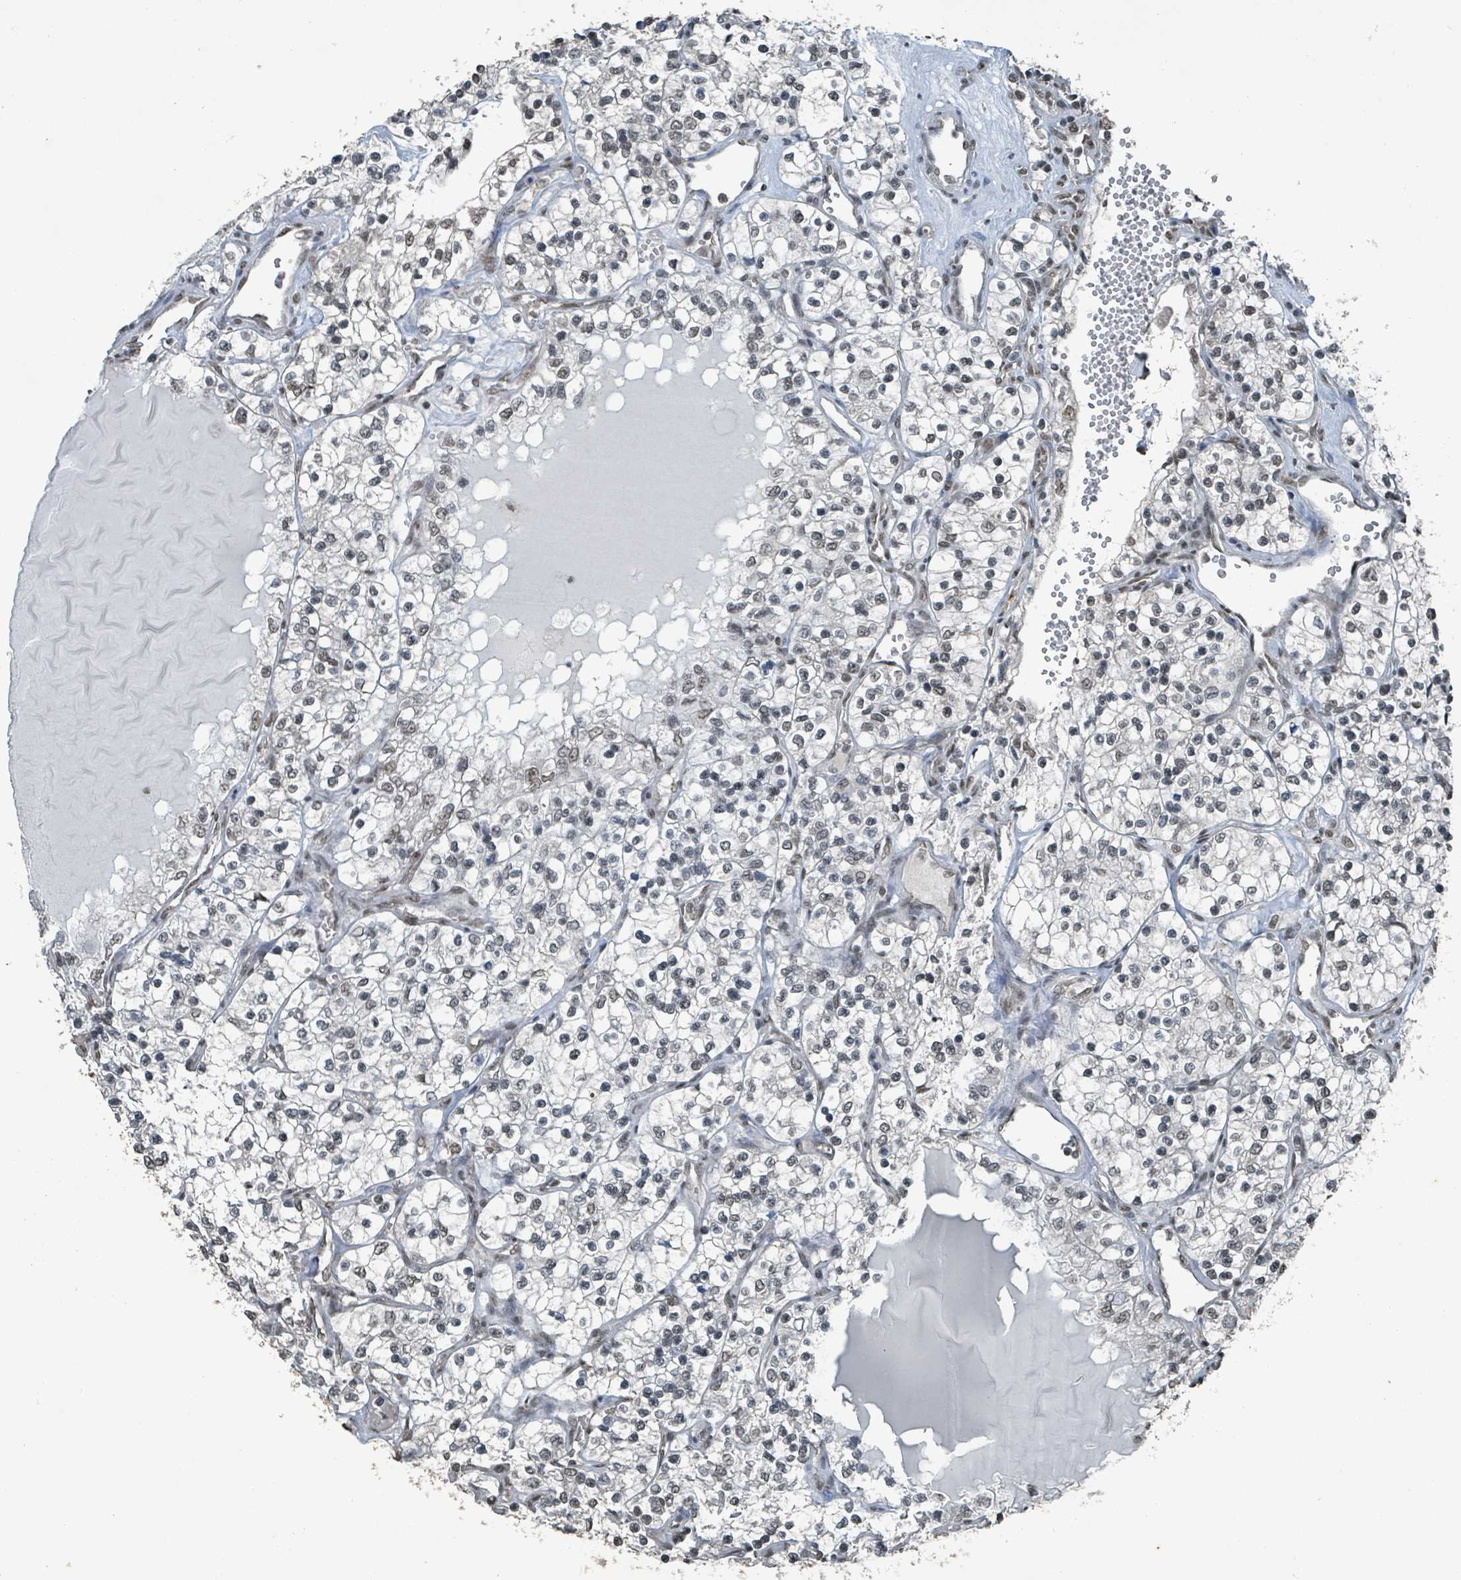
{"staining": {"intensity": "weak", "quantity": "25%-75%", "location": "nuclear"}, "tissue": "renal cancer", "cell_type": "Tumor cells", "image_type": "cancer", "snomed": [{"axis": "morphology", "description": "Adenocarcinoma, NOS"}, {"axis": "topography", "description": "Kidney"}], "caption": "The histopathology image displays a brown stain indicating the presence of a protein in the nuclear of tumor cells in adenocarcinoma (renal).", "gene": "PHIP", "patient": {"sex": "female", "age": 69}}